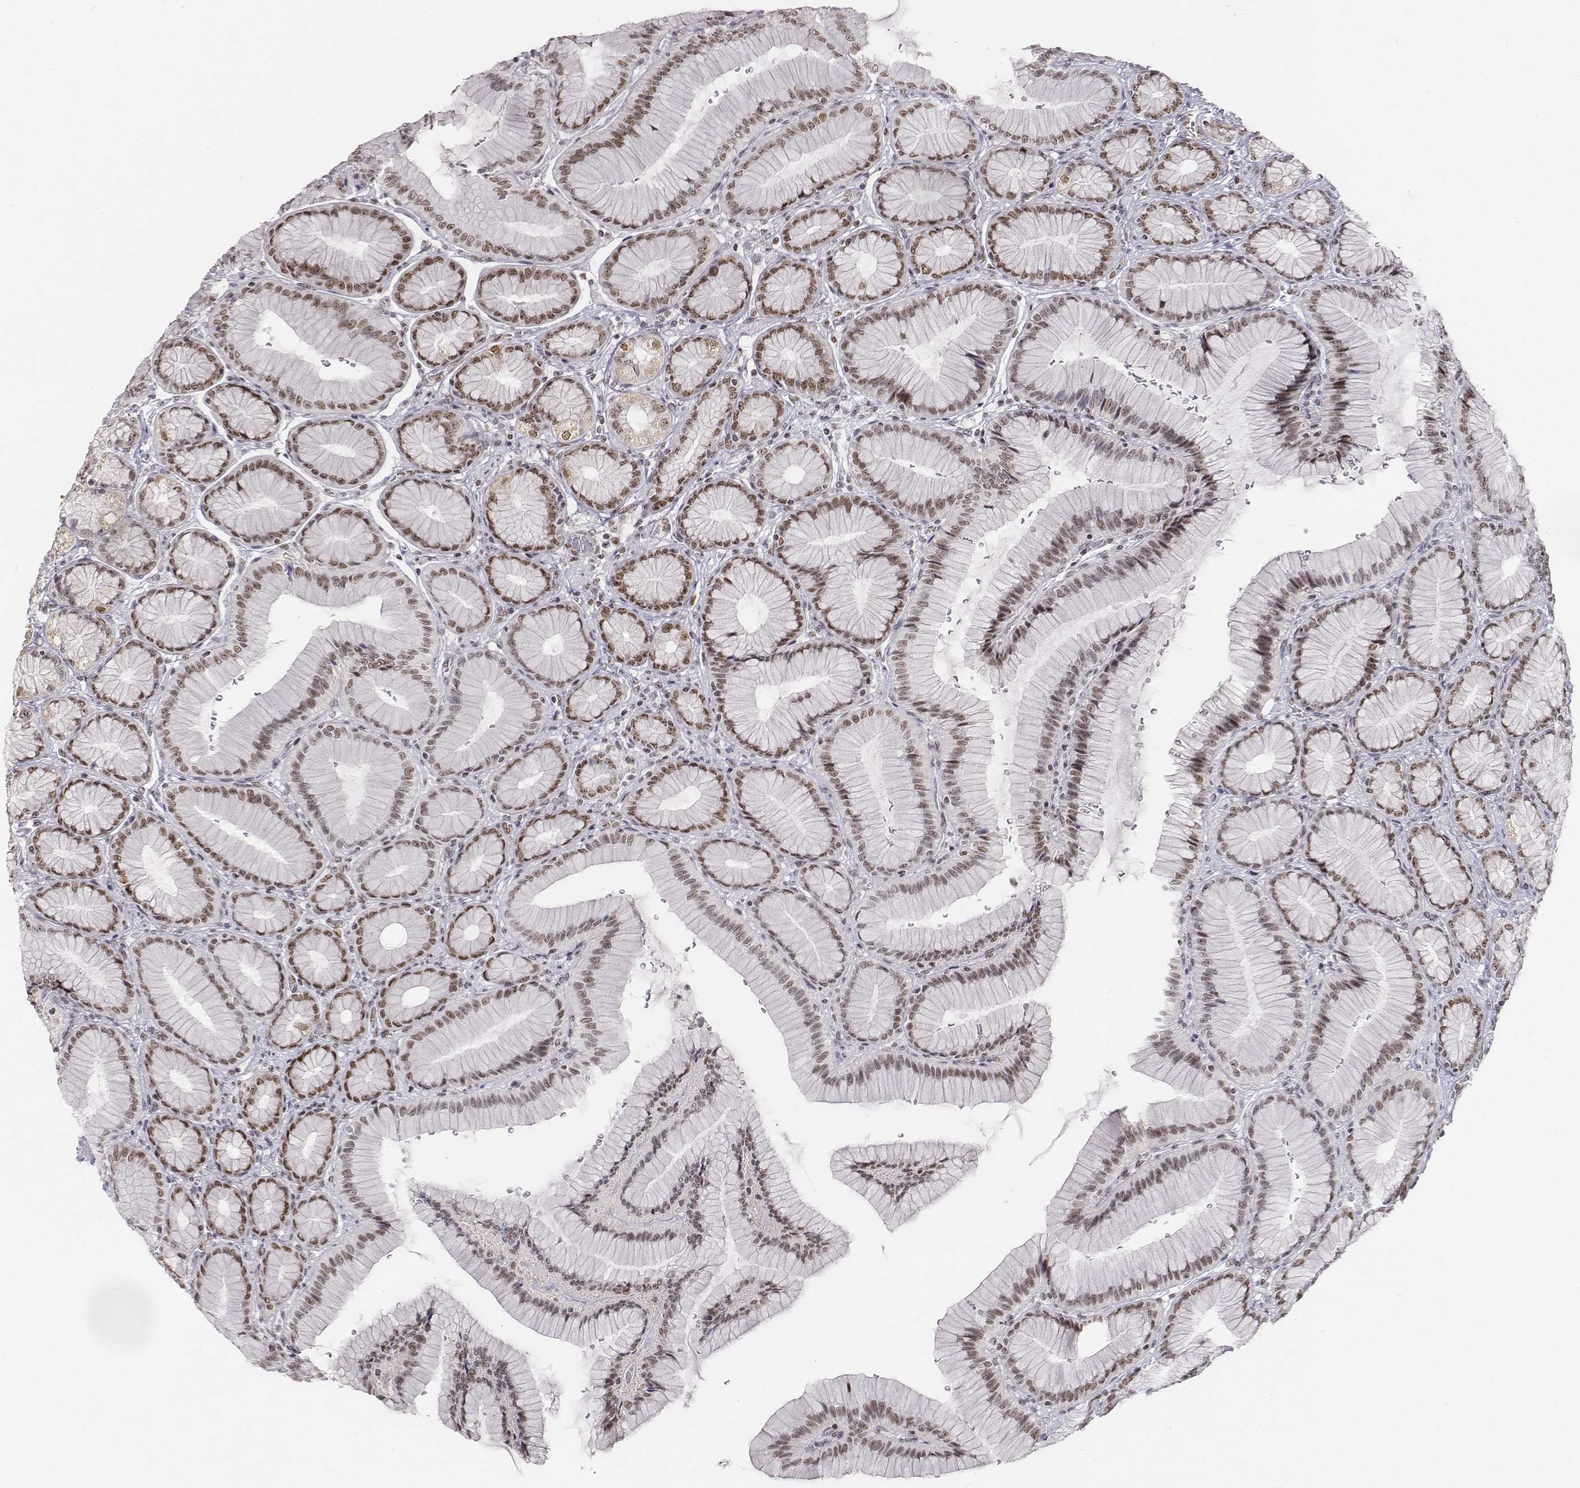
{"staining": {"intensity": "weak", "quantity": ">75%", "location": "nuclear"}, "tissue": "stomach", "cell_type": "Glandular cells", "image_type": "normal", "snomed": [{"axis": "morphology", "description": "Normal tissue, NOS"}, {"axis": "morphology", "description": "Adenocarcinoma, NOS"}, {"axis": "morphology", "description": "Adenocarcinoma, High grade"}, {"axis": "topography", "description": "Stomach, upper"}, {"axis": "topography", "description": "Stomach"}], "caption": "Immunohistochemistry (IHC) staining of normal stomach, which exhibits low levels of weak nuclear staining in approximately >75% of glandular cells indicating weak nuclear protein staining. The staining was performed using DAB (3,3'-diaminobenzidine) (brown) for protein detection and nuclei were counterstained in hematoxylin (blue).", "gene": "PHF6", "patient": {"sex": "female", "age": 65}}